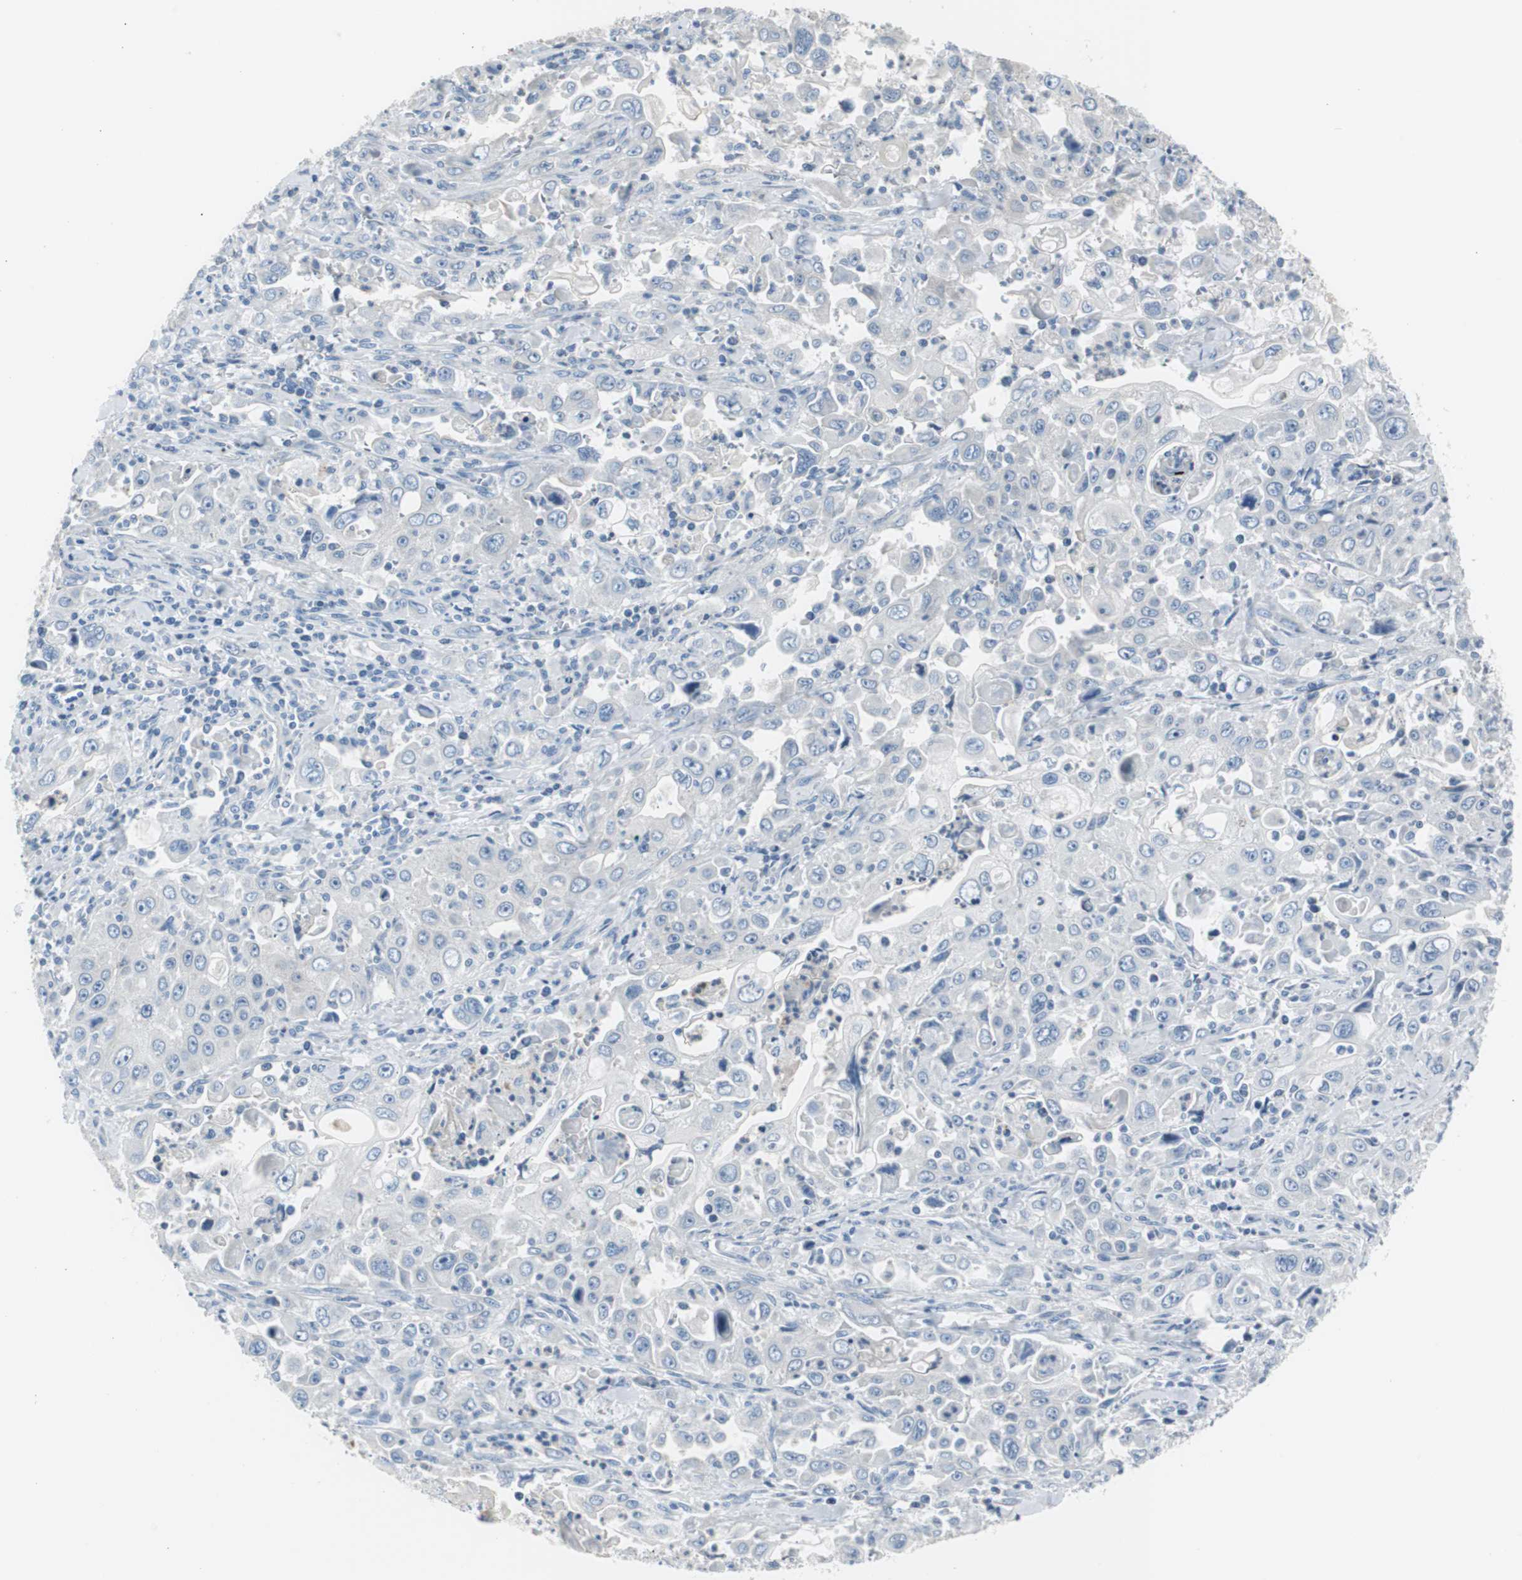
{"staining": {"intensity": "negative", "quantity": "none", "location": "none"}, "tissue": "pancreatic cancer", "cell_type": "Tumor cells", "image_type": "cancer", "snomed": [{"axis": "morphology", "description": "Adenocarcinoma, NOS"}, {"axis": "topography", "description": "Pancreas"}], "caption": "Tumor cells are negative for protein expression in human pancreatic adenocarcinoma.", "gene": "RPS12", "patient": {"sex": "male", "age": 70}}